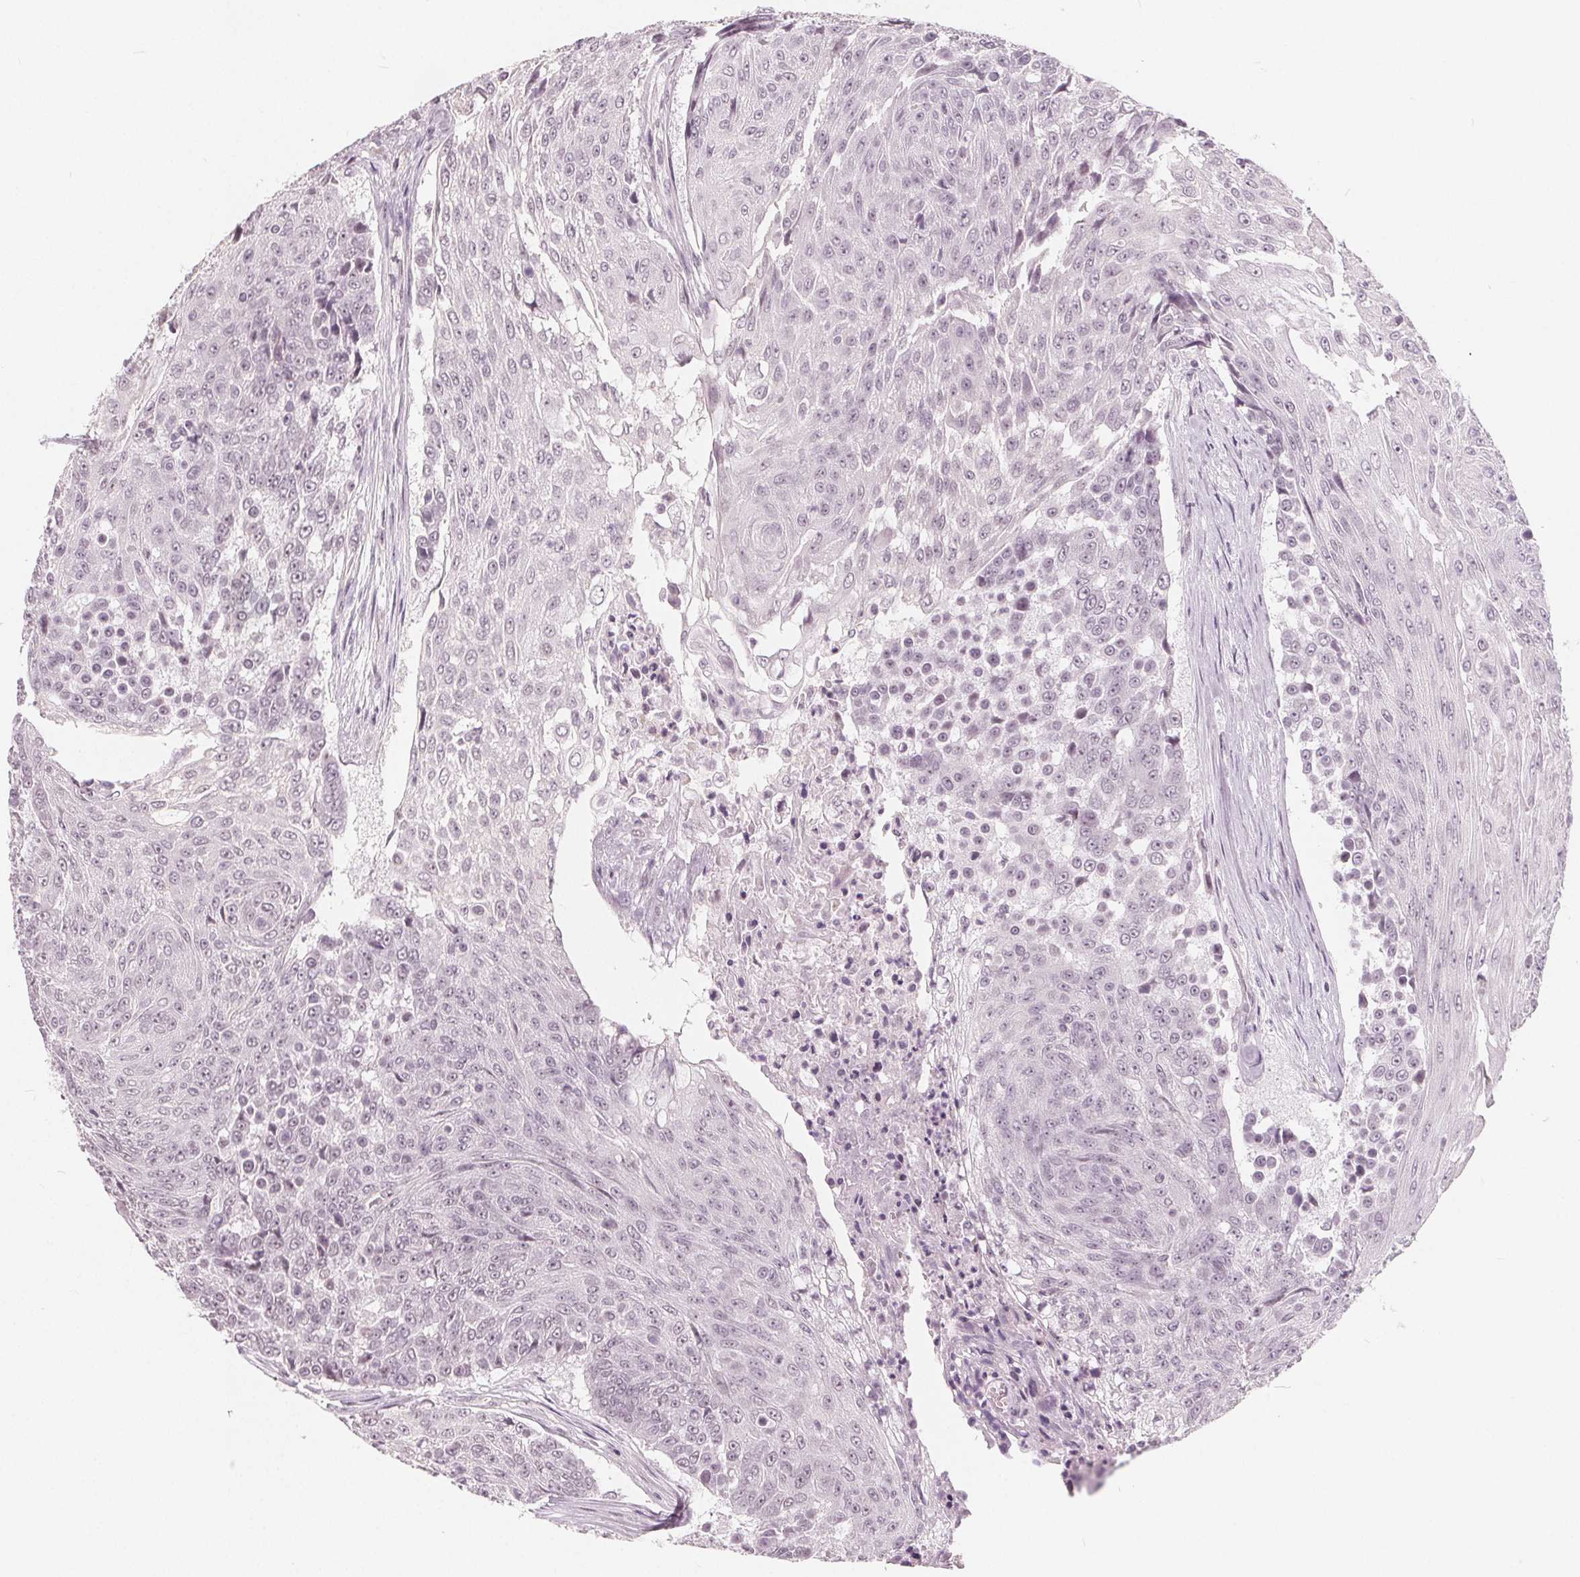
{"staining": {"intensity": "weak", "quantity": "<25%", "location": "nuclear"}, "tissue": "urothelial cancer", "cell_type": "Tumor cells", "image_type": "cancer", "snomed": [{"axis": "morphology", "description": "Urothelial carcinoma, High grade"}, {"axis": "topography", "description": "Urinary bladder"}], "caption": "Micrograph shows no protein staining in tumor cells of urothelial cancer tissue. (Stains: DAB (3,3'-diaminobenzidine) IHC with hematoxylin counter stain, Microscopy: brightfield microscopy at high magnification).", "gene": "NUP210L", "patient": {"sex": "female", "age": 63}}